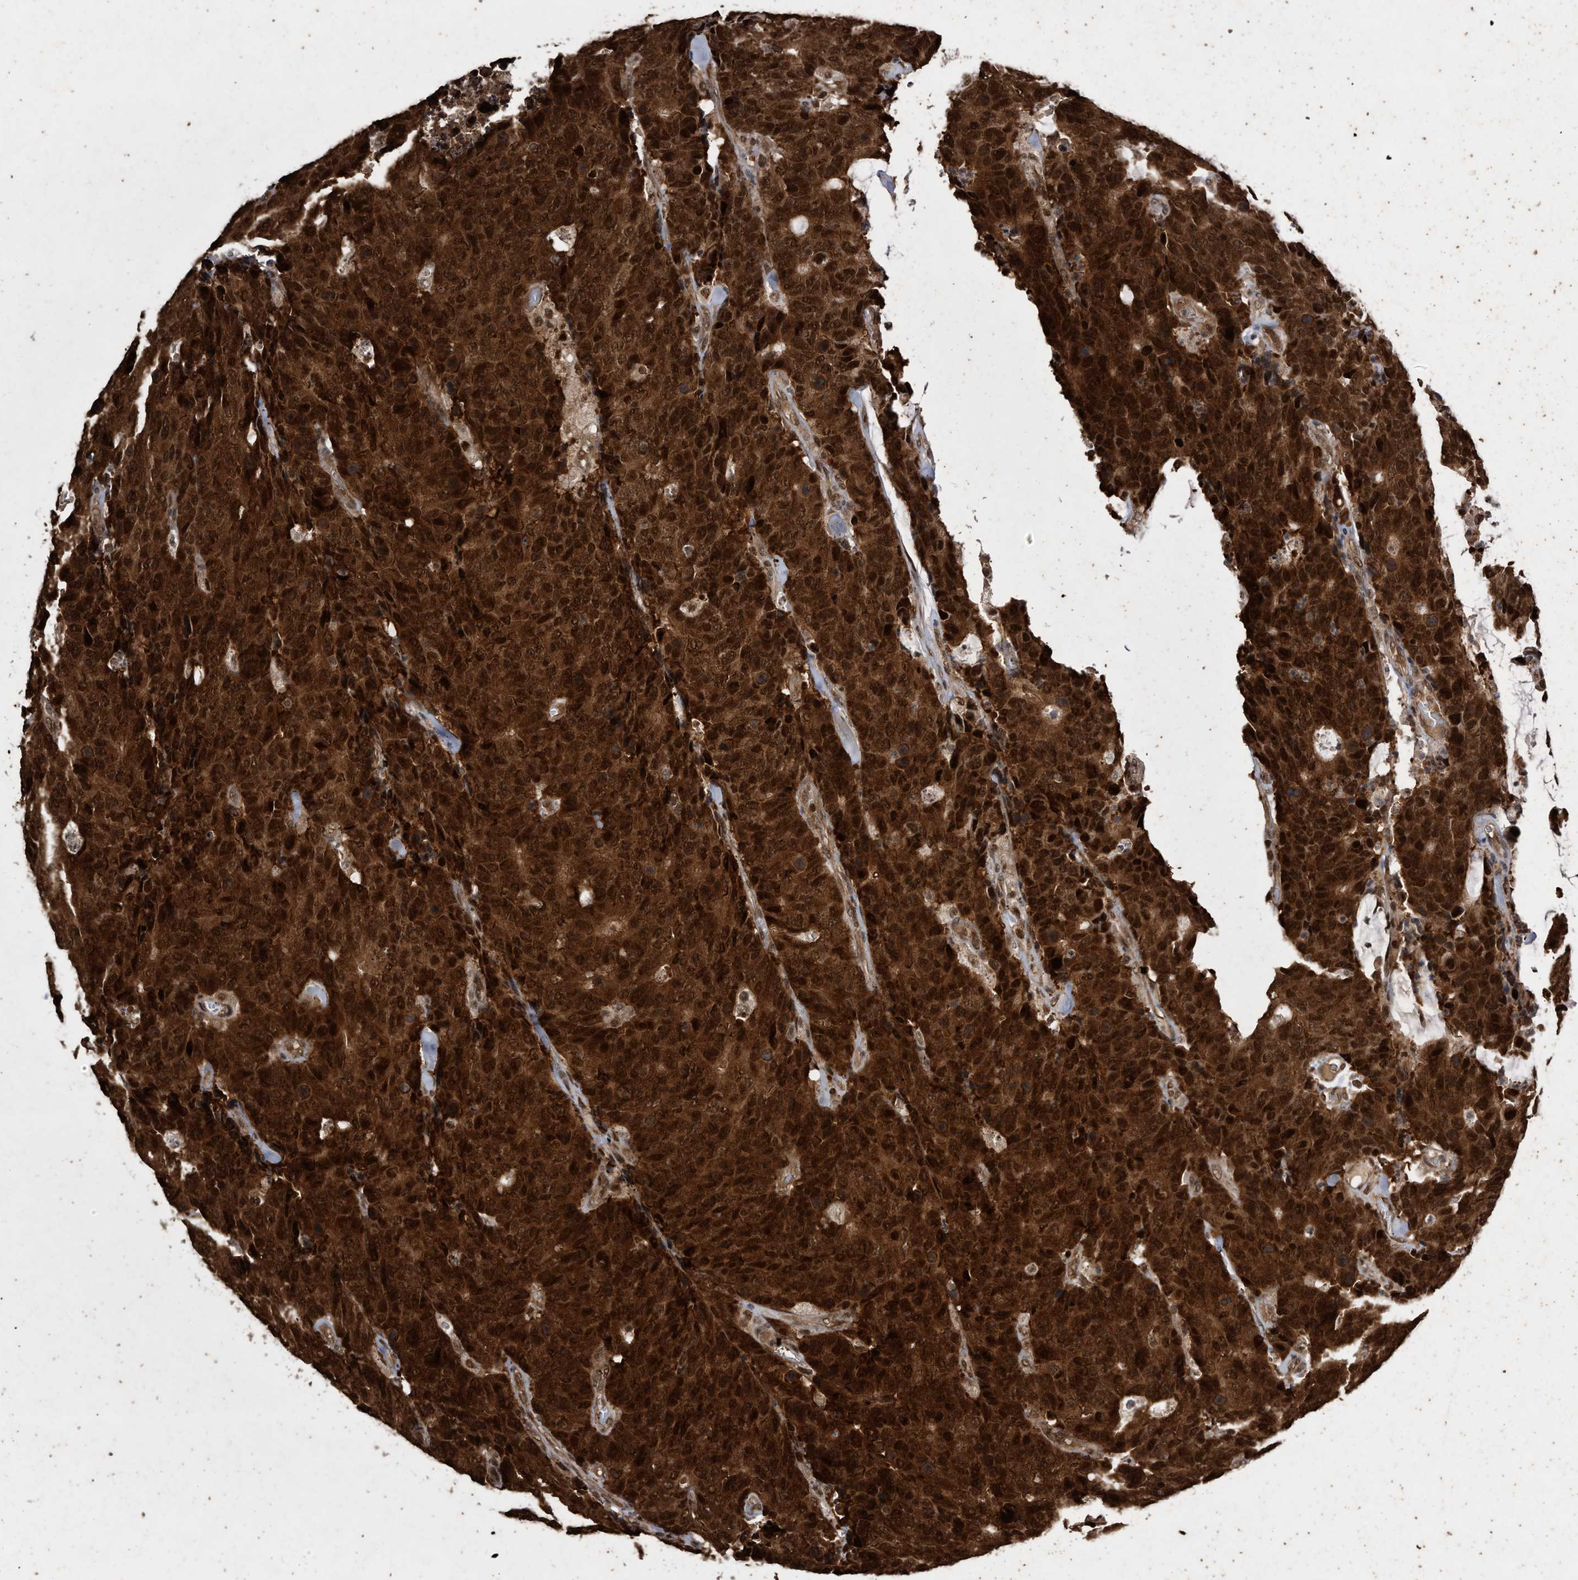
{"staining": {"intensity": "strong", "quantity": ">75%", "location": "cytoplasmic/membranous,nuclear"}, "tissue": "colorectal cancer", "cell_type": "Tumor cells", "image_type": "cancer", "snomed": [{"axis": "morphology", "description": "Adenocarcinoma, NOS"}, {"axis": "topography", "description": "Colon"}], "caption": "Colorectal adenocarcinoma was stained to show a protein in brown. There is high levels of strong cytoplasmic/membranous and nuclear staining in approximately >75% of tumor cells.", "gene": "RAD23B", "patient": {"sex": "female", "age": 86}}